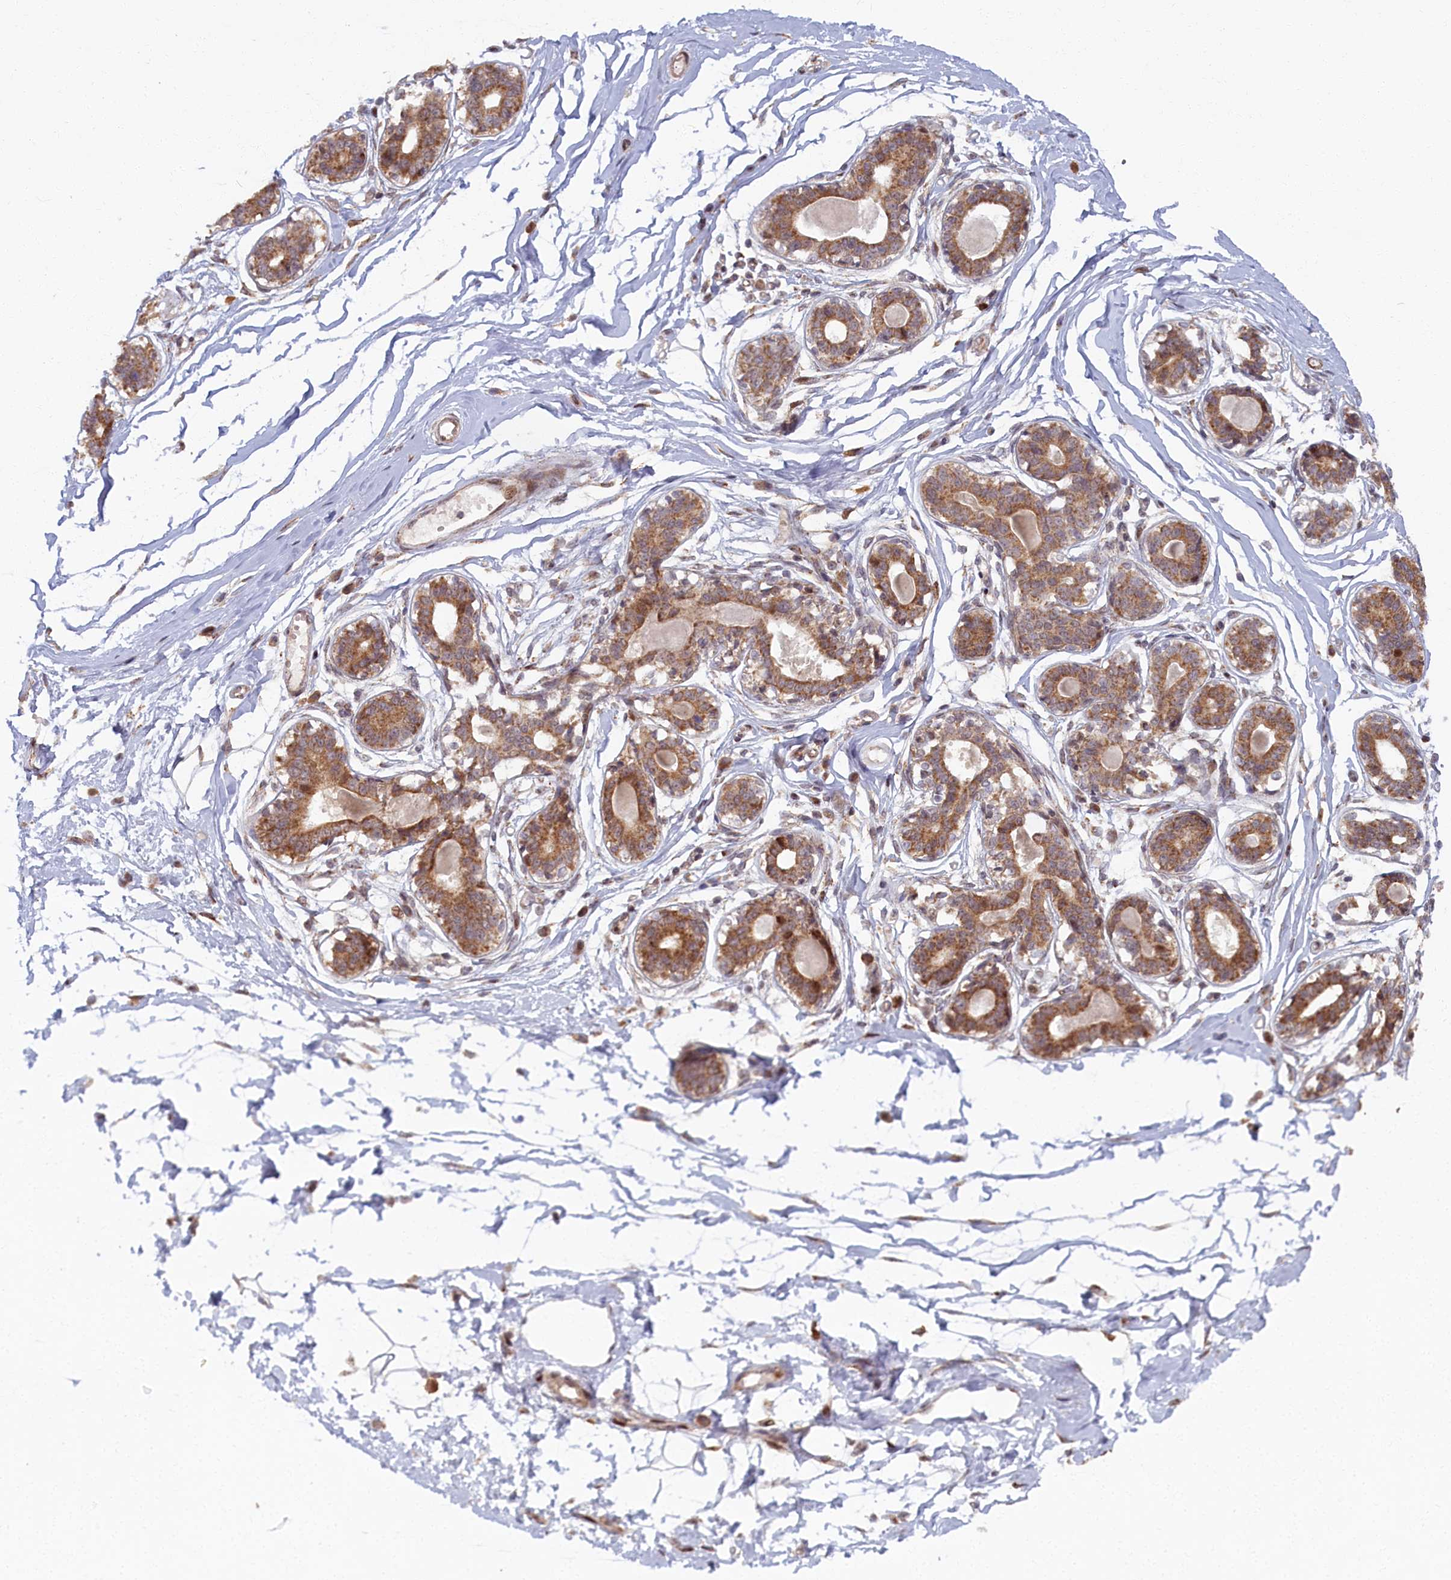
{"staining": {"intensity": "negative", "quantity": "none", "location": "none"}, "tissue": "breast", "cell_type": "Adipocytes", "image_type": "normal", "snomed": [{"axis": "morphology", "description": "Normal tissue, NOS"}, {"axis": "topography", "description": "Breast"}], "caption": "Breast stained for a protein using IHC exhibits no expression adipocytes.", "gene": "PLA2G10", "patient": {"sex": "female", "age": 45}}